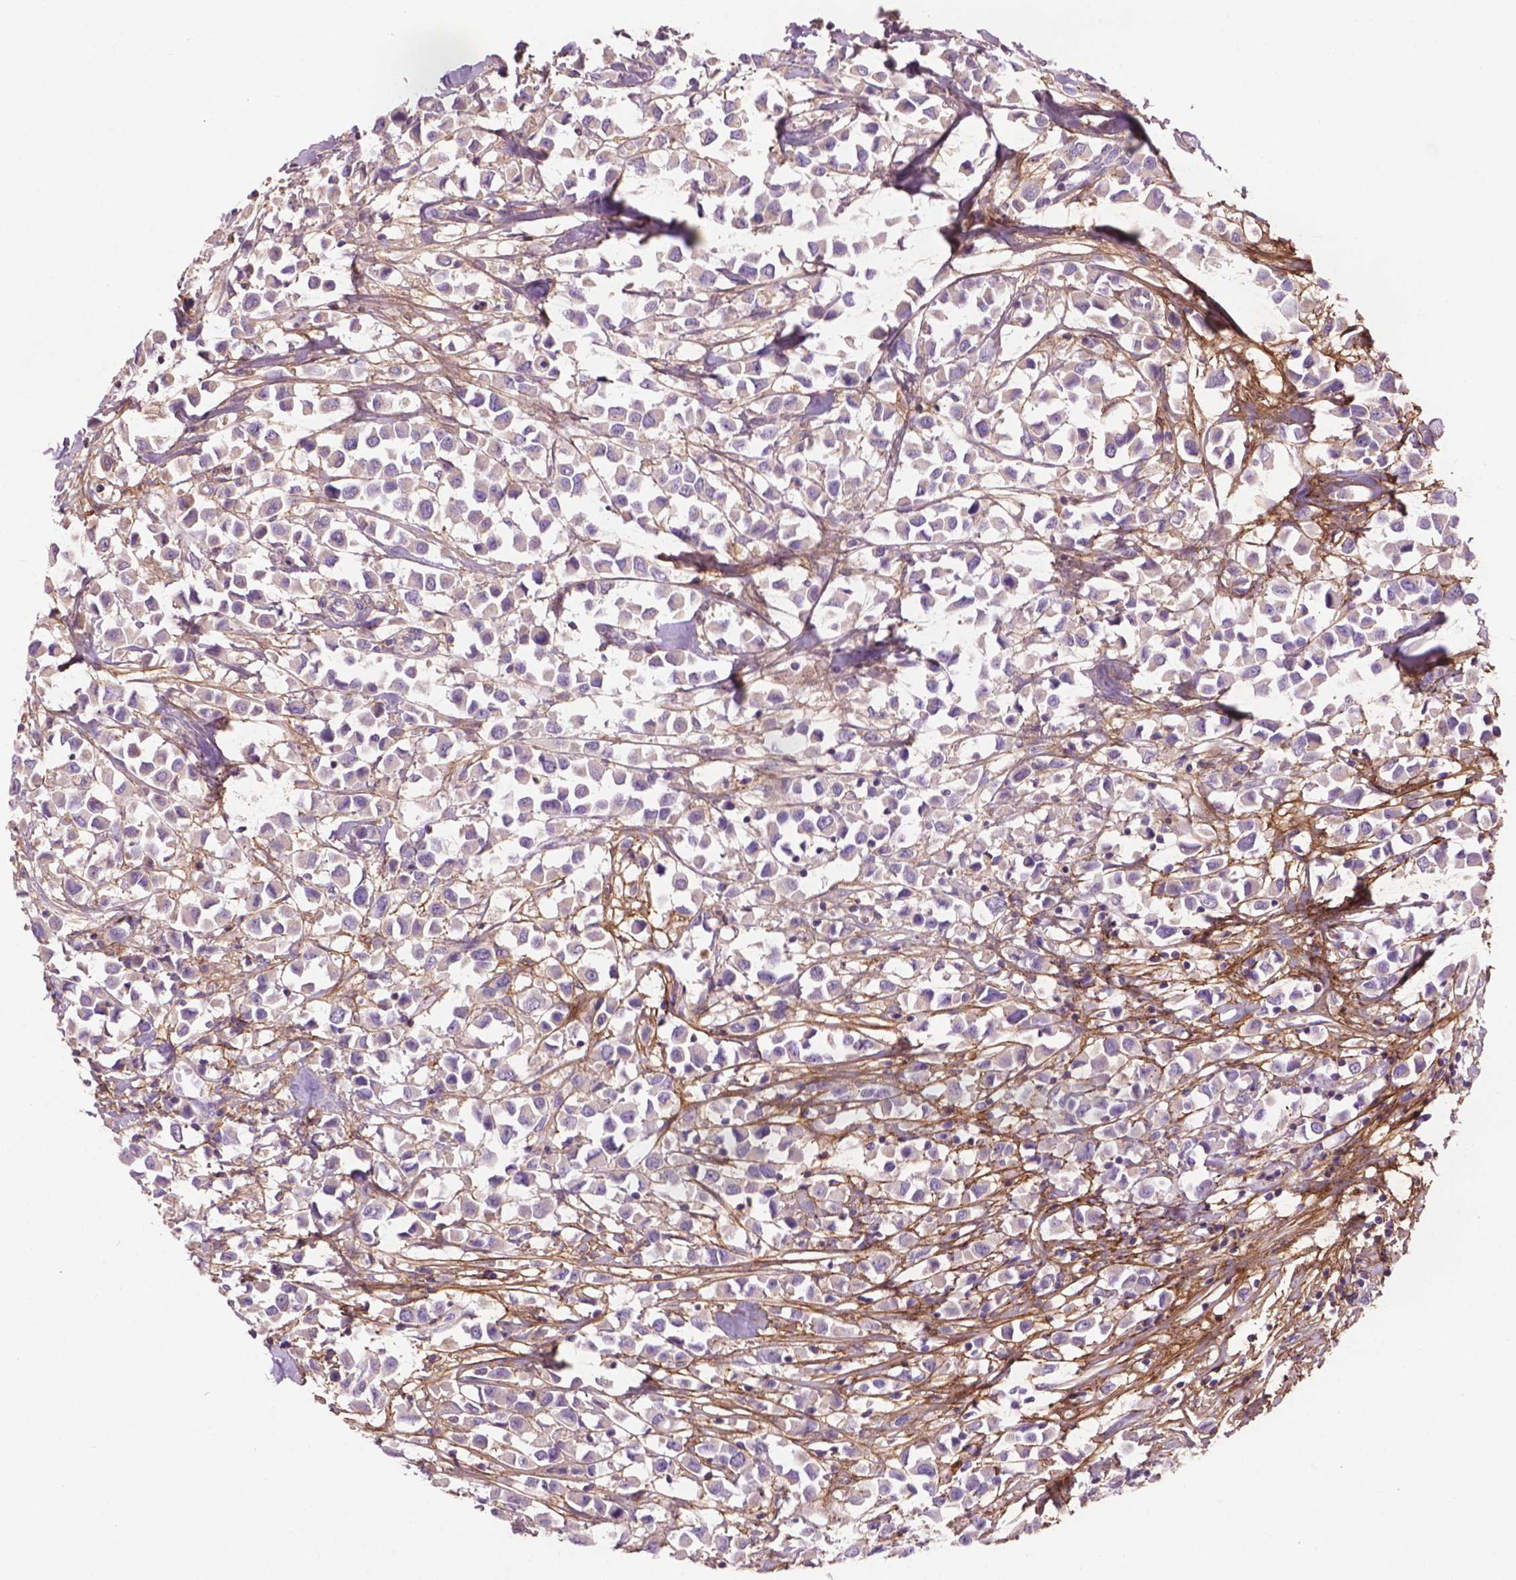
{"staining": {"intensity": "negative", "quantity": "none", "location": "none"}, "tissue": "breast cancer", "cell_type": "Tumor cells", "image_type": "cancer", "snomed": [{"axis": "morphology", "description": "Duct carcinoma"}, {"axis": "topography", "description": "Breast"}], "caption": "High magnification brightfield microscopy of breast infiltrating ductal carcinoma stained with DAB (3,3'-diaminobenzidine) (brown) and counterstained with hematoxylin (blue): tumor cells show no significant expression.", "gene": "LRRC3C", "patient": {"sex": "female", "age": 61}}